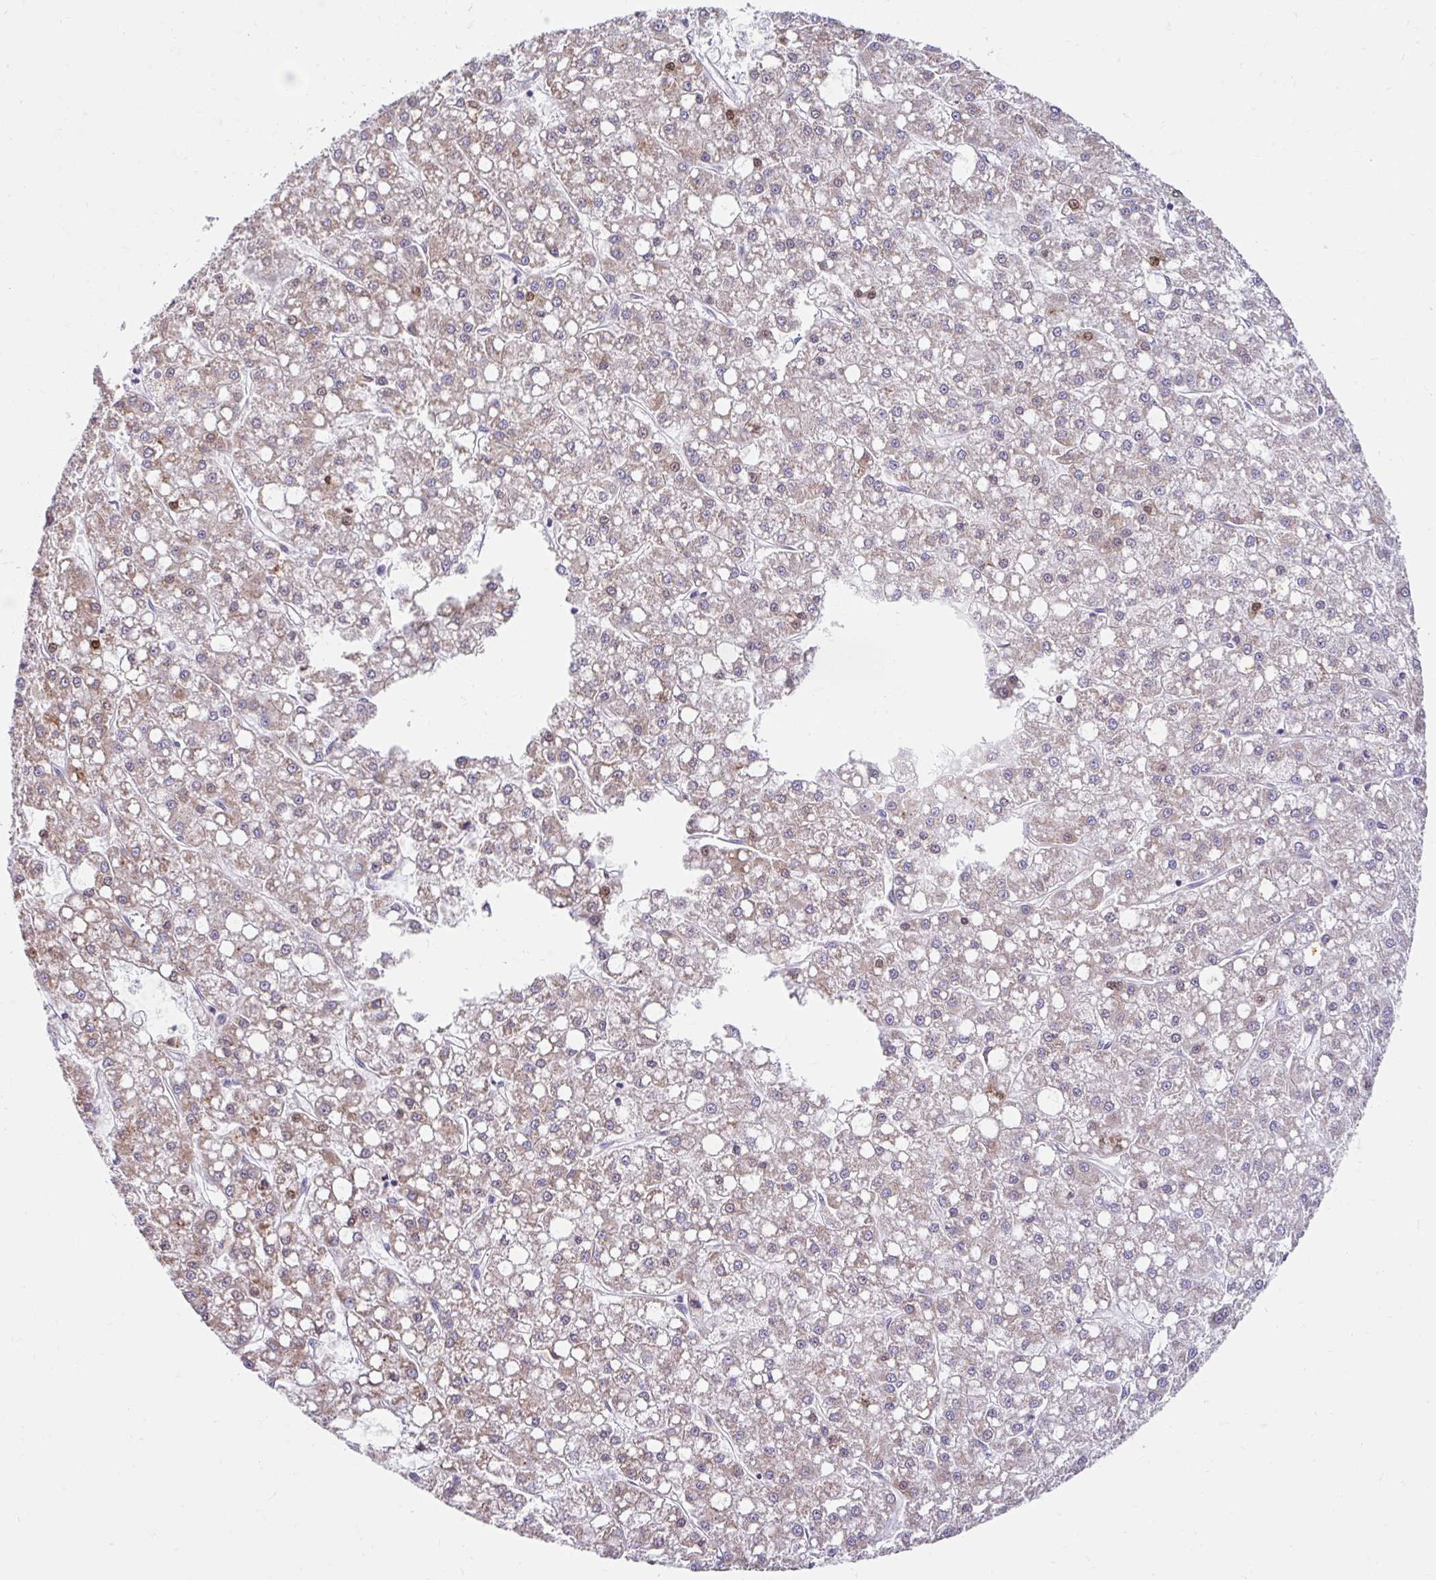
{"staining": {"intensity": "weak", "quantity": ">75%", "location": "cytoplasmic/membranous"}, "tissue": "liver cancer", "cell_type": "Tumor cells", "image_type": "cancer", "snomed": [{"axis": "morphology", "description": "Carcinoma, Hepatocellular, NOS"}, {"axis": "topography", "description": "Liver"}], "caption": "Protein expression analysis of human liver hepatocellular carcinoma reveals weak cytoplasmic/membranous staining in approximately >75% of tumor cells. The protein is shown in brown color, while the nuclei are stained blue.", "gene": "NT5C1B", "patient": {"sex": "male", "age": 67}}